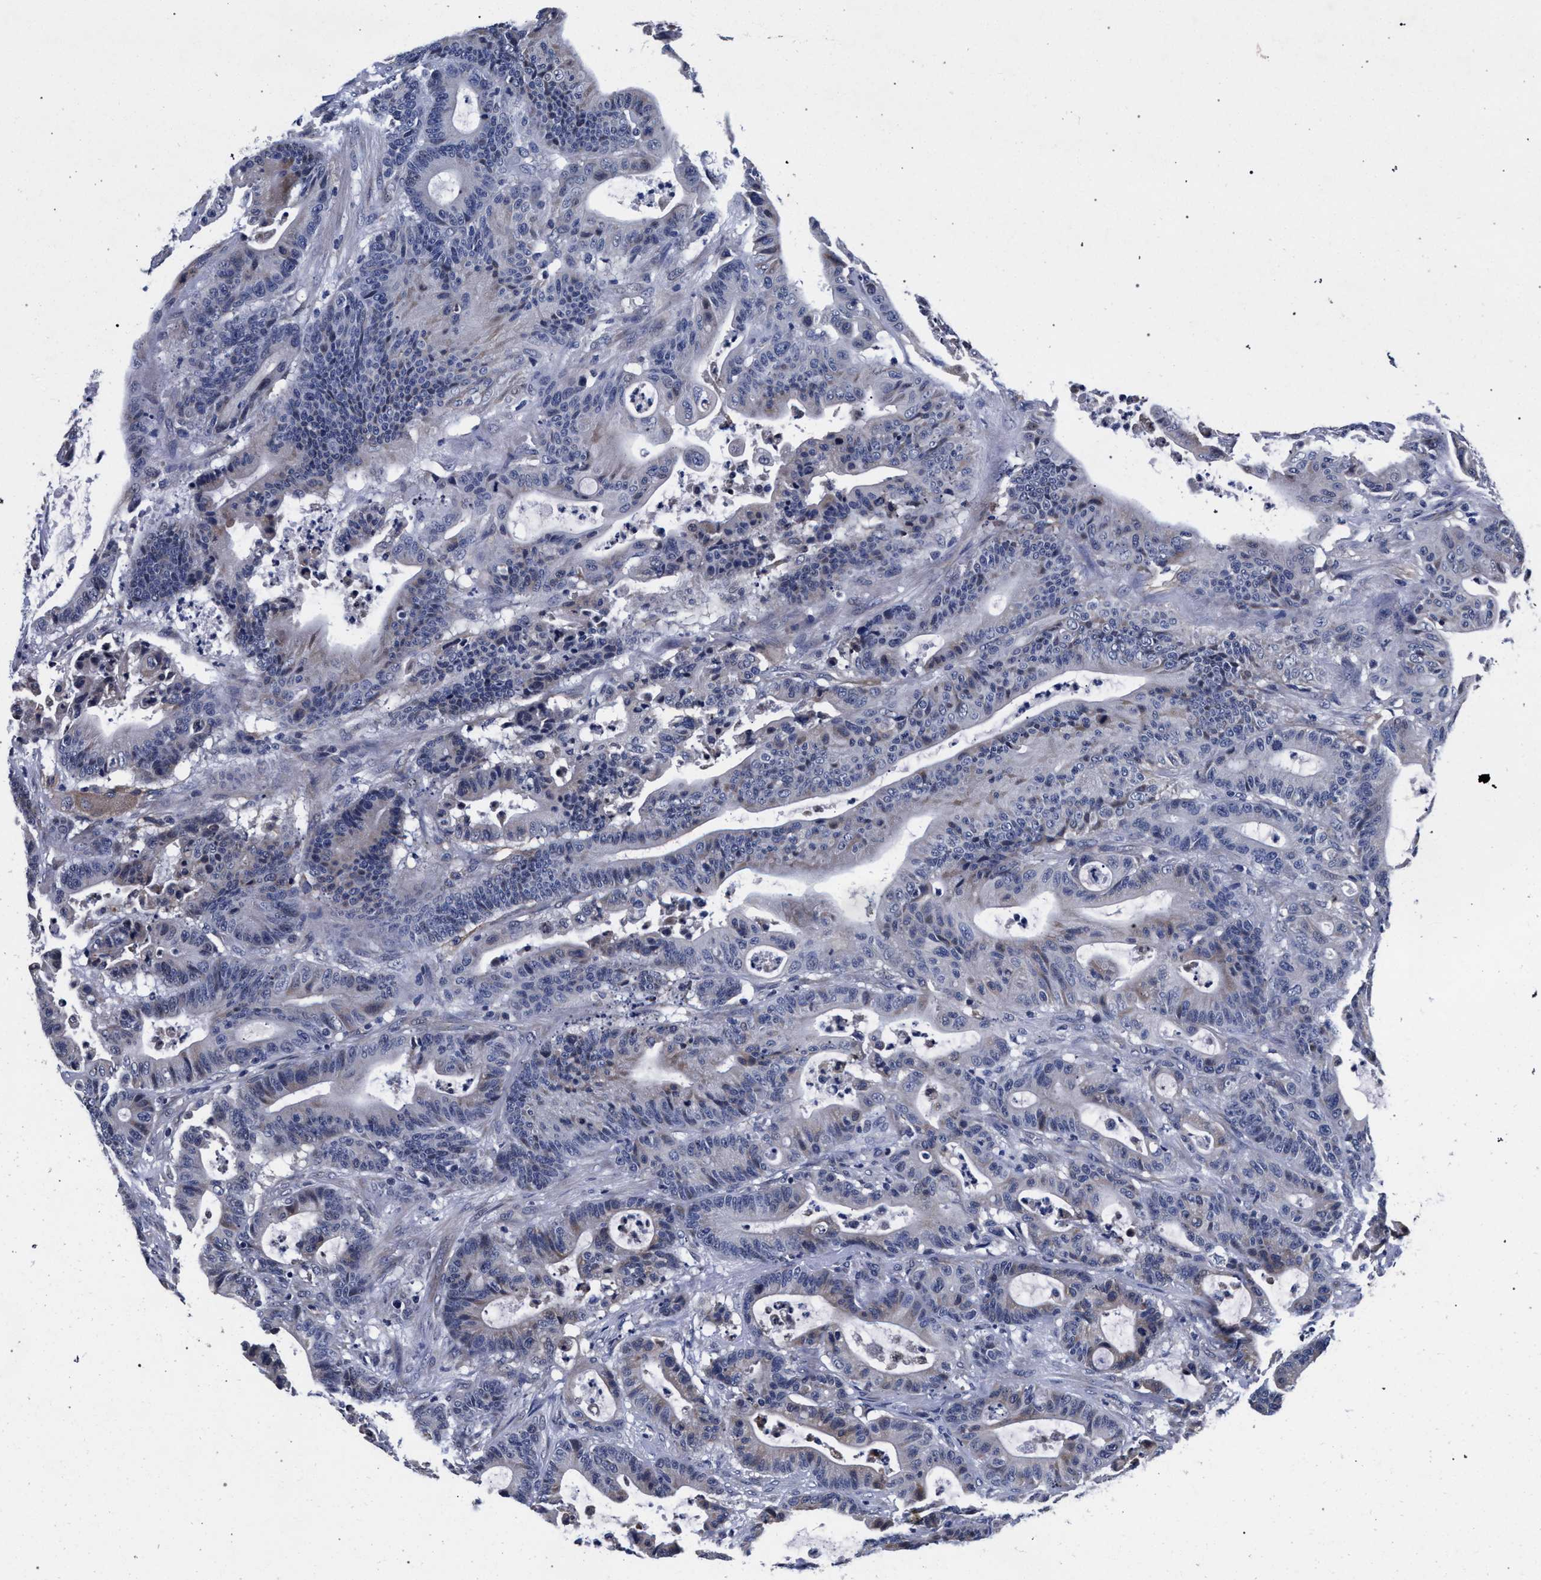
{"staining": {"intensity": "negative", "quantity": "none", "location": "none"}, "tissue": "colorectal cancer", "cell_type": "Tumor cells", "image_type": "cancer", "snomed": [{"axis": "morphology", "description": "Adenocarcinoma, NOS"}, {"axis": "topography", "description": "Colon"}], "caption": "Immunohistochemistry (IHC) micrograph of colorectal cancer stained for a protein (brown), which demonstrates no staining in tumor cells. Nuclei are stained in blue.", "gene": "CFAP95", "patient": {"sex": "female", "age": 84}}